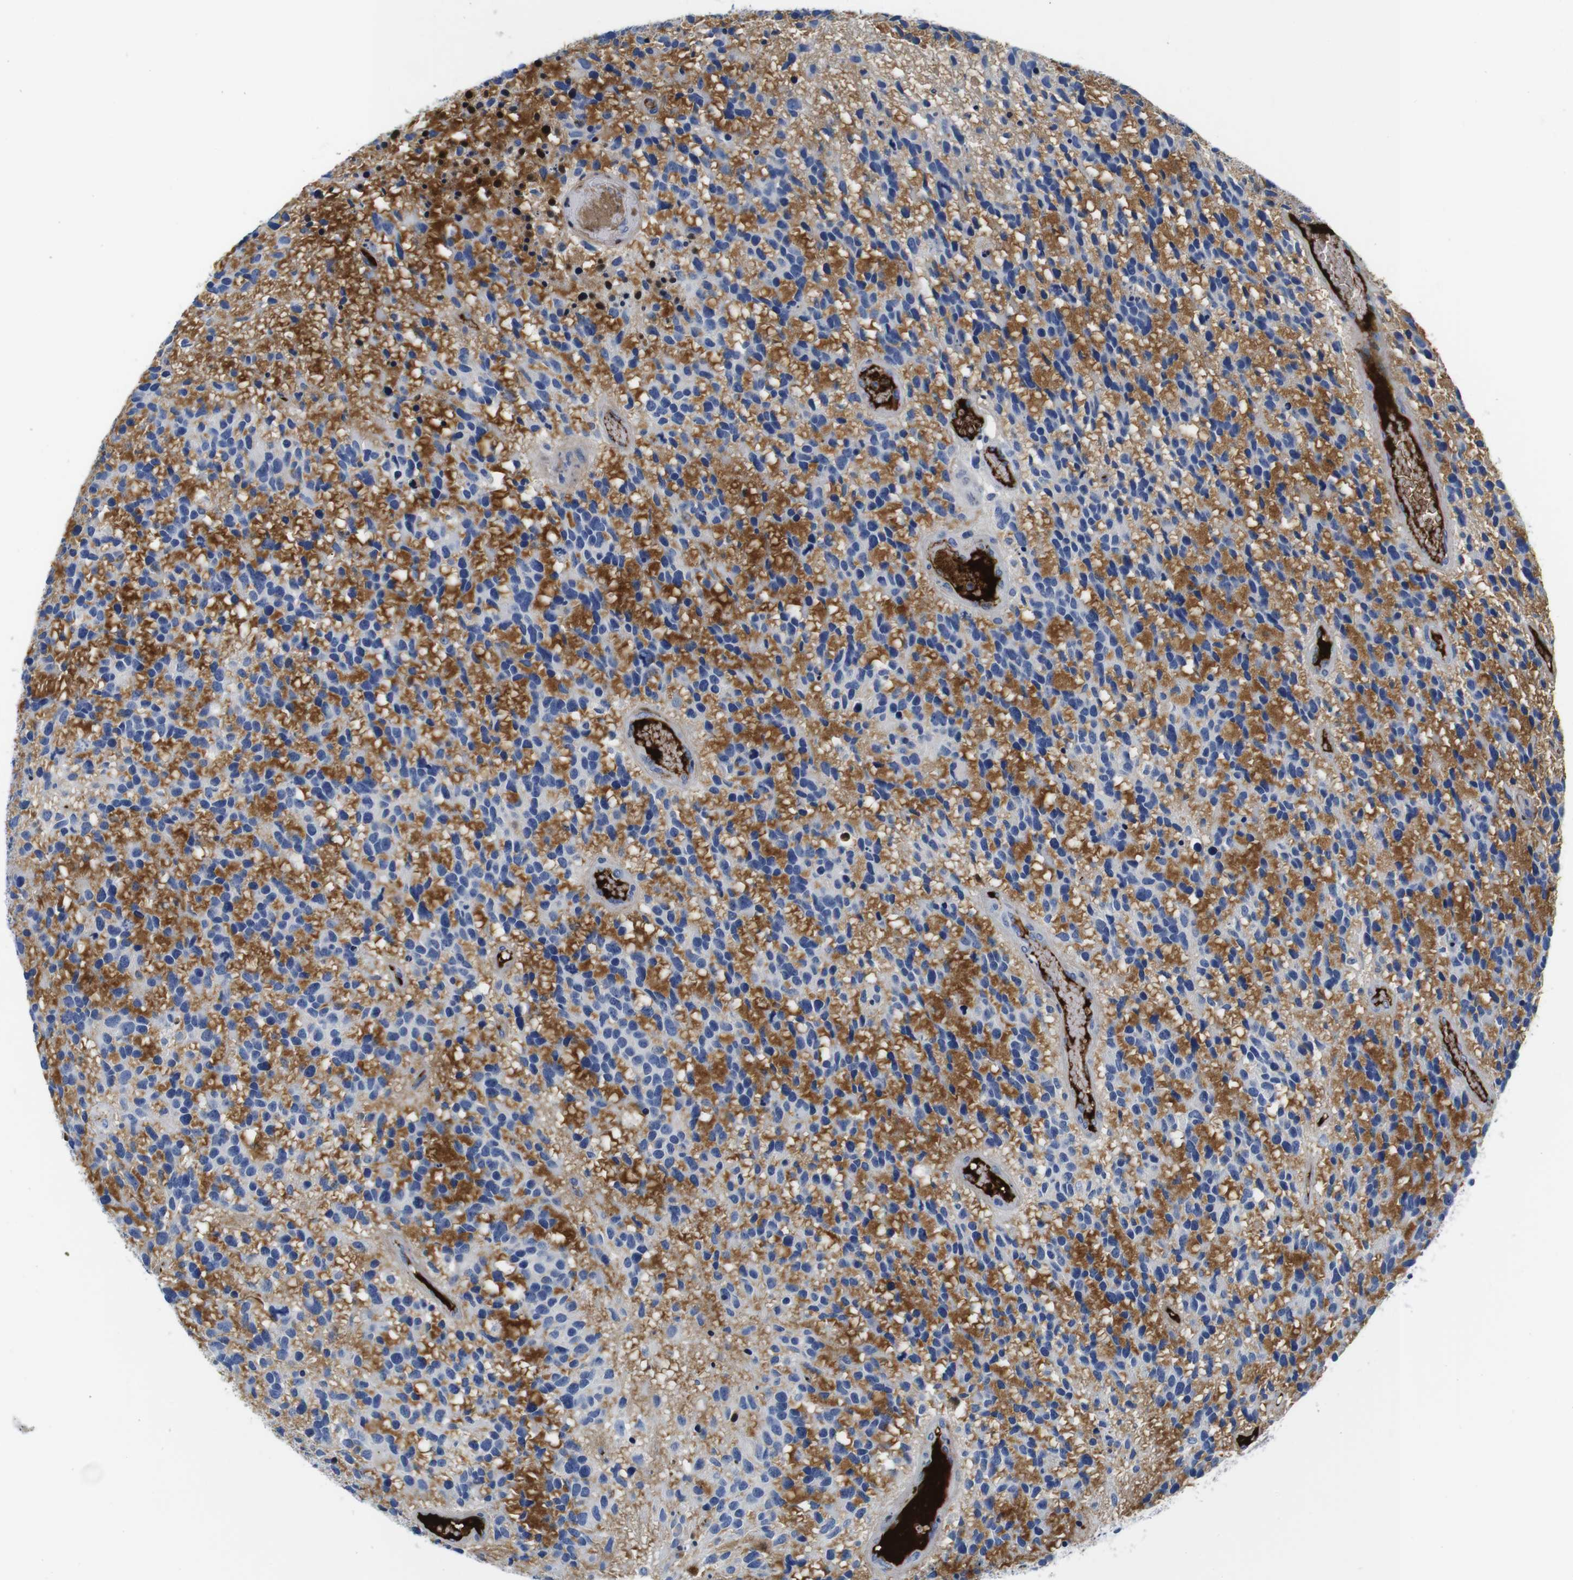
{"staining": {"intensity": "negative", "quantity": "none", "location": "none"}, "tissue": "glioma", "cell_type": "Tumor cells", "image_type": "cancer", "snomed": [{"axis": "morphology", "description": "Glioma, malignant, High grade"}, {"axis": "topography", "description": "Brain"}], "caption": "Human high-grade glioma (malignant) stained for a protein using immunohistochemistry reveals no positivity in tumor cells.", "gene": "IGKC", "patient": {"sex": "female", "age": 58}}